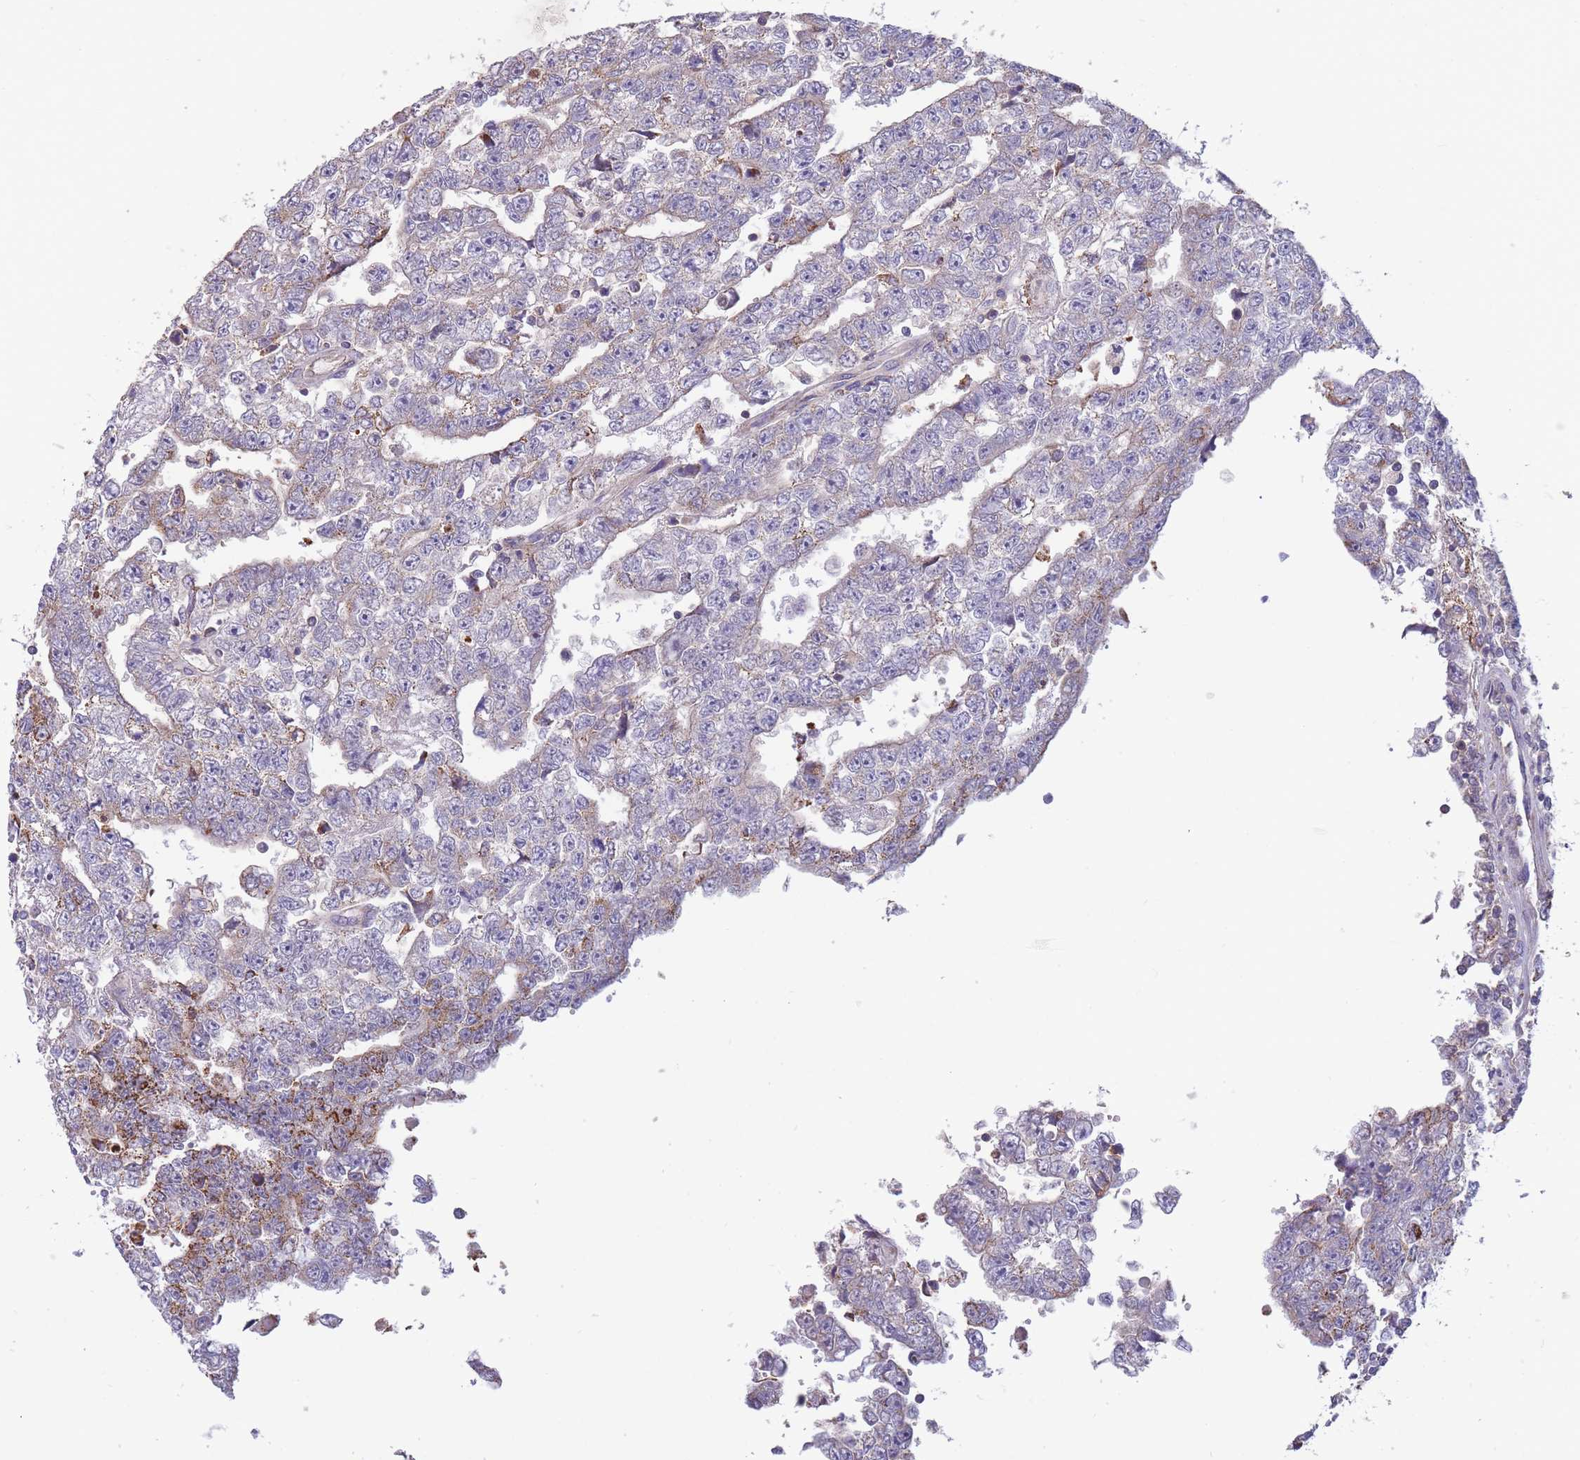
{"staining": {"intensity": "moderate", "quantity": "<25%", "location": "cytoplasmic/membranous"}, "tissue": "testis cancer", "cell_type": "Tumor cells", "image_type": "cancer", "snomed": [{"axis": "morphology", "description": "Carcinoma, Embryonal, NOS"}, {"axis": "topography", "description": "Testis"}], "caption": "Embryonal carcinoma (testis) stained with a protein marker exhibits moderate staining in tumor cells.", "gene": "SLC25A42", "patient": {"sex": "male", "age": 25}}